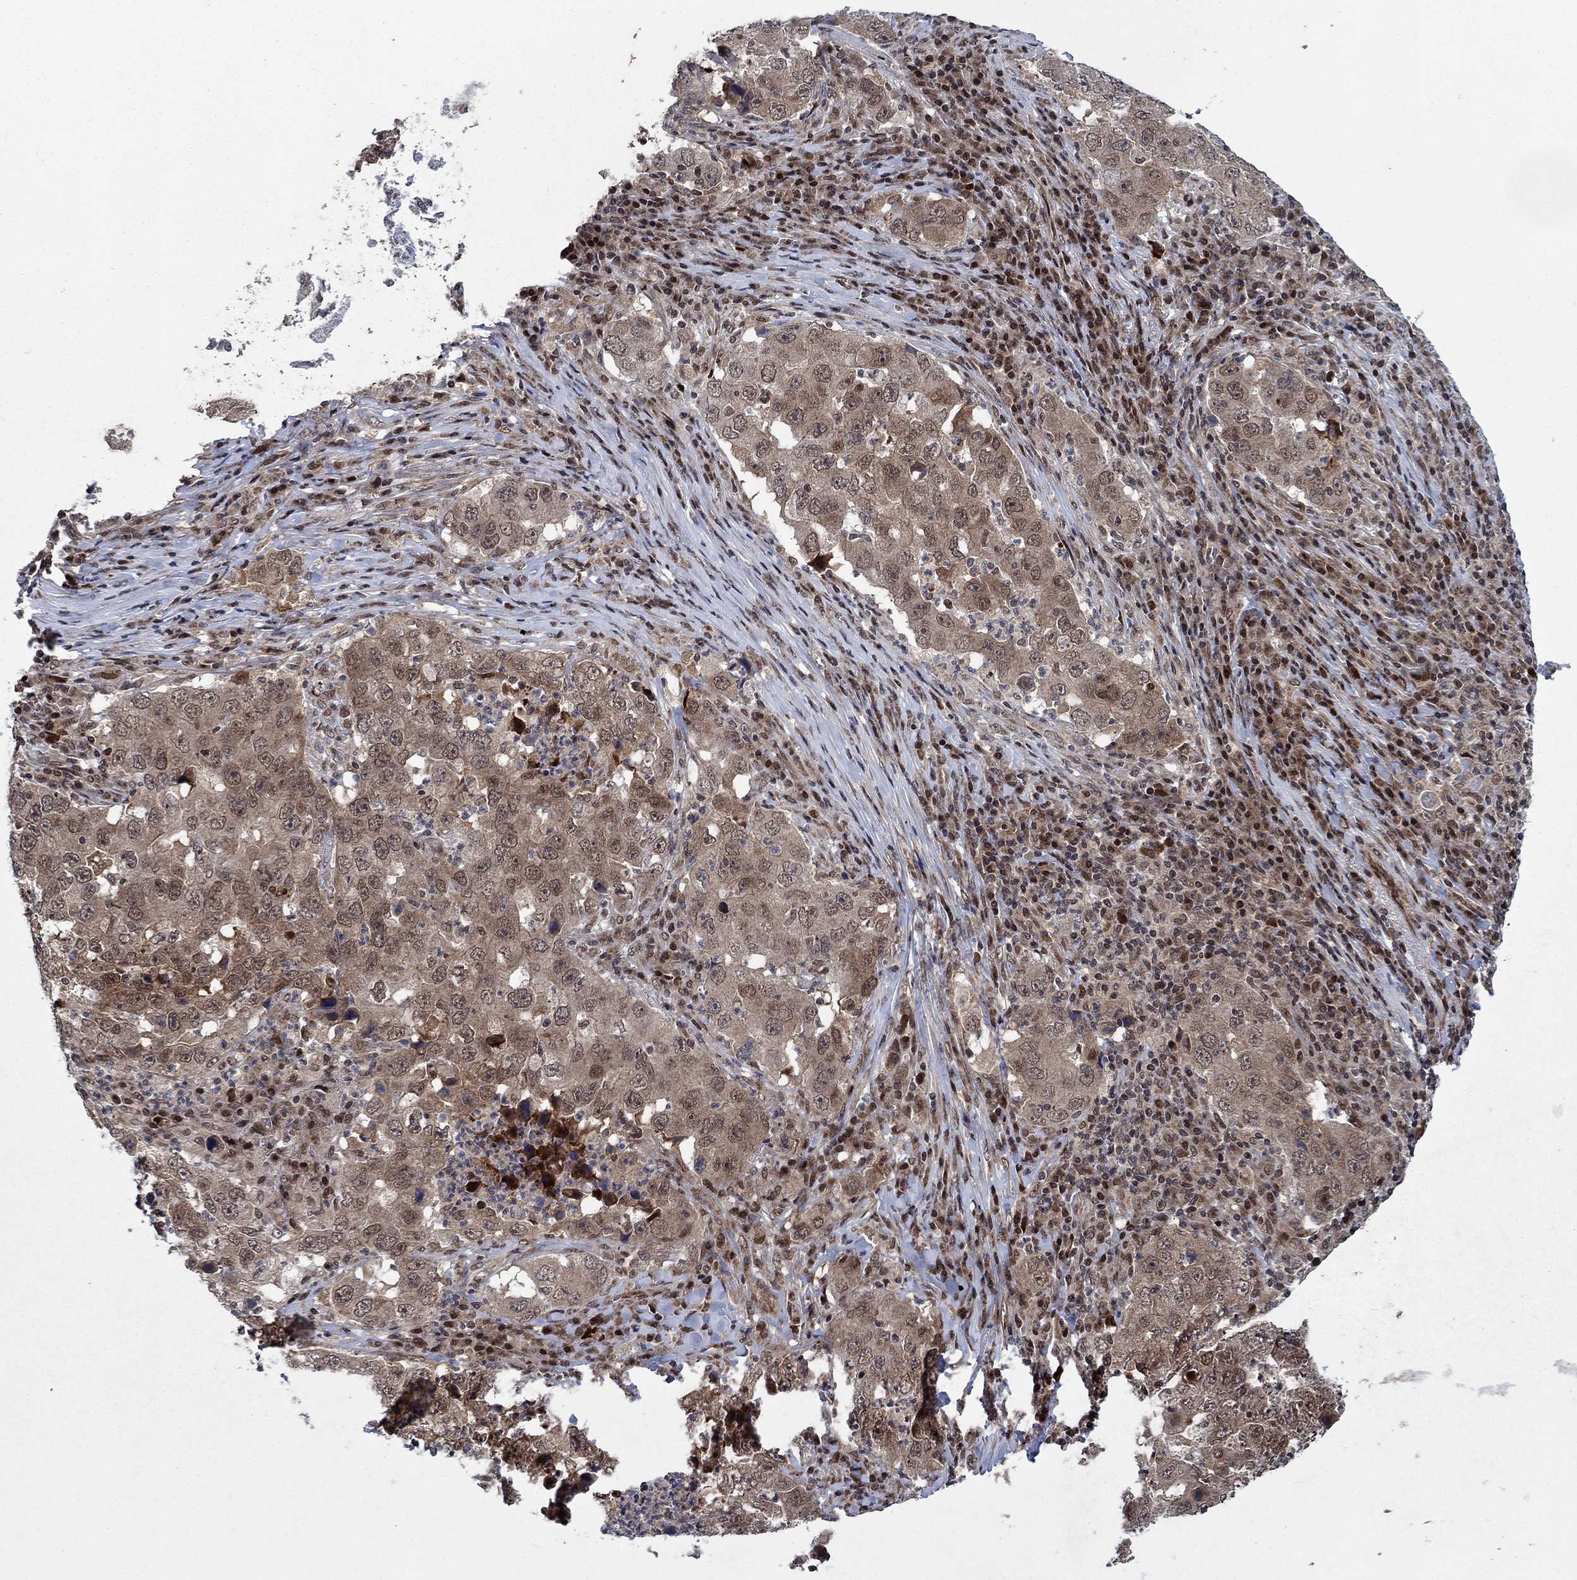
{"staining": {"intensity": "moderate", "quantity": "25%-75%", "location": "cytoplasmic/membranous,nuclear"}, "tissue": "lung cancer", "cell_type": "Tumor cells", "image_type": "cancer", "snomed": [{"axis": "morphology", "description": "Adenocarcinoma, NOS"}, {"axis": "topography", "description": "Lung"}], "caption": "Lung cancer stained with DAB immunohistochemistry (IHC) reveals medium levels of moderate cytoplasmic/membranous and nuclear positivity in approximately 25%-75% of tumor cells. The protein is shown in brown color, while the nuclei are stained blue.", "gene": "PRICKLE4", "patient": {"sex": "male", "age": 73}}